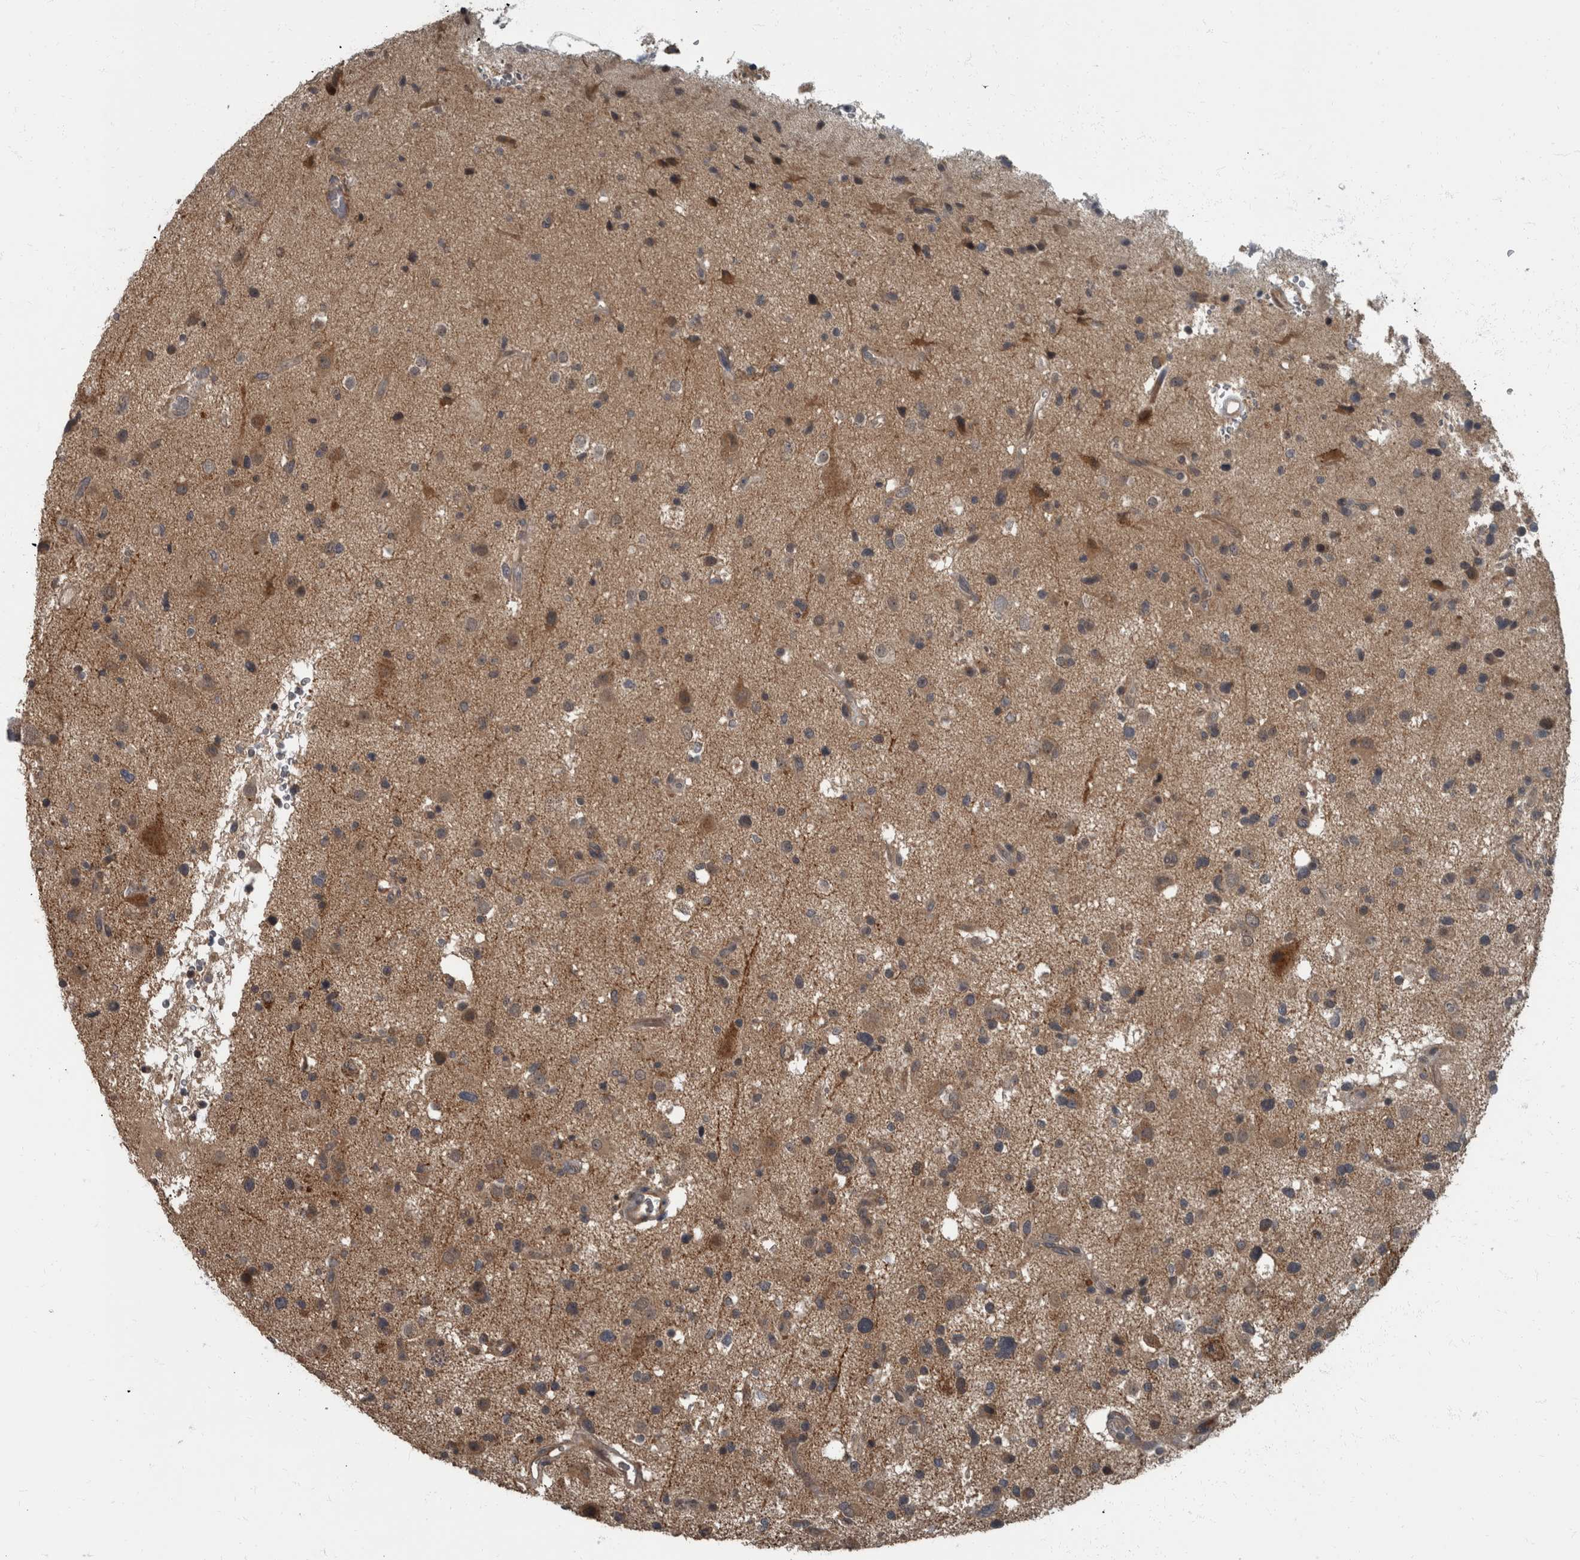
{"staining": {"intensity": "moderate", "quantity": "25%-75%", "location": "cytoplasmic/membranous"}, "tissue": "glioma", "cell_type": "Tumor cells", "image_type": "cancer", "snomed": [{"axis": "morphology", "description": "Glioma, malignant, High grade"}, {"axis": "topography", "description": "Brain"}], "caption": "Approximately 25%-75% of tumor cells in human malignant glioma (high-grade) demonstrate moderate cytoplasmic/membranous protein staining as visualized by brown immunohistochemical staining.", "gene": "RABGGTB", "patient": {"sex": "male", "age": 33}}